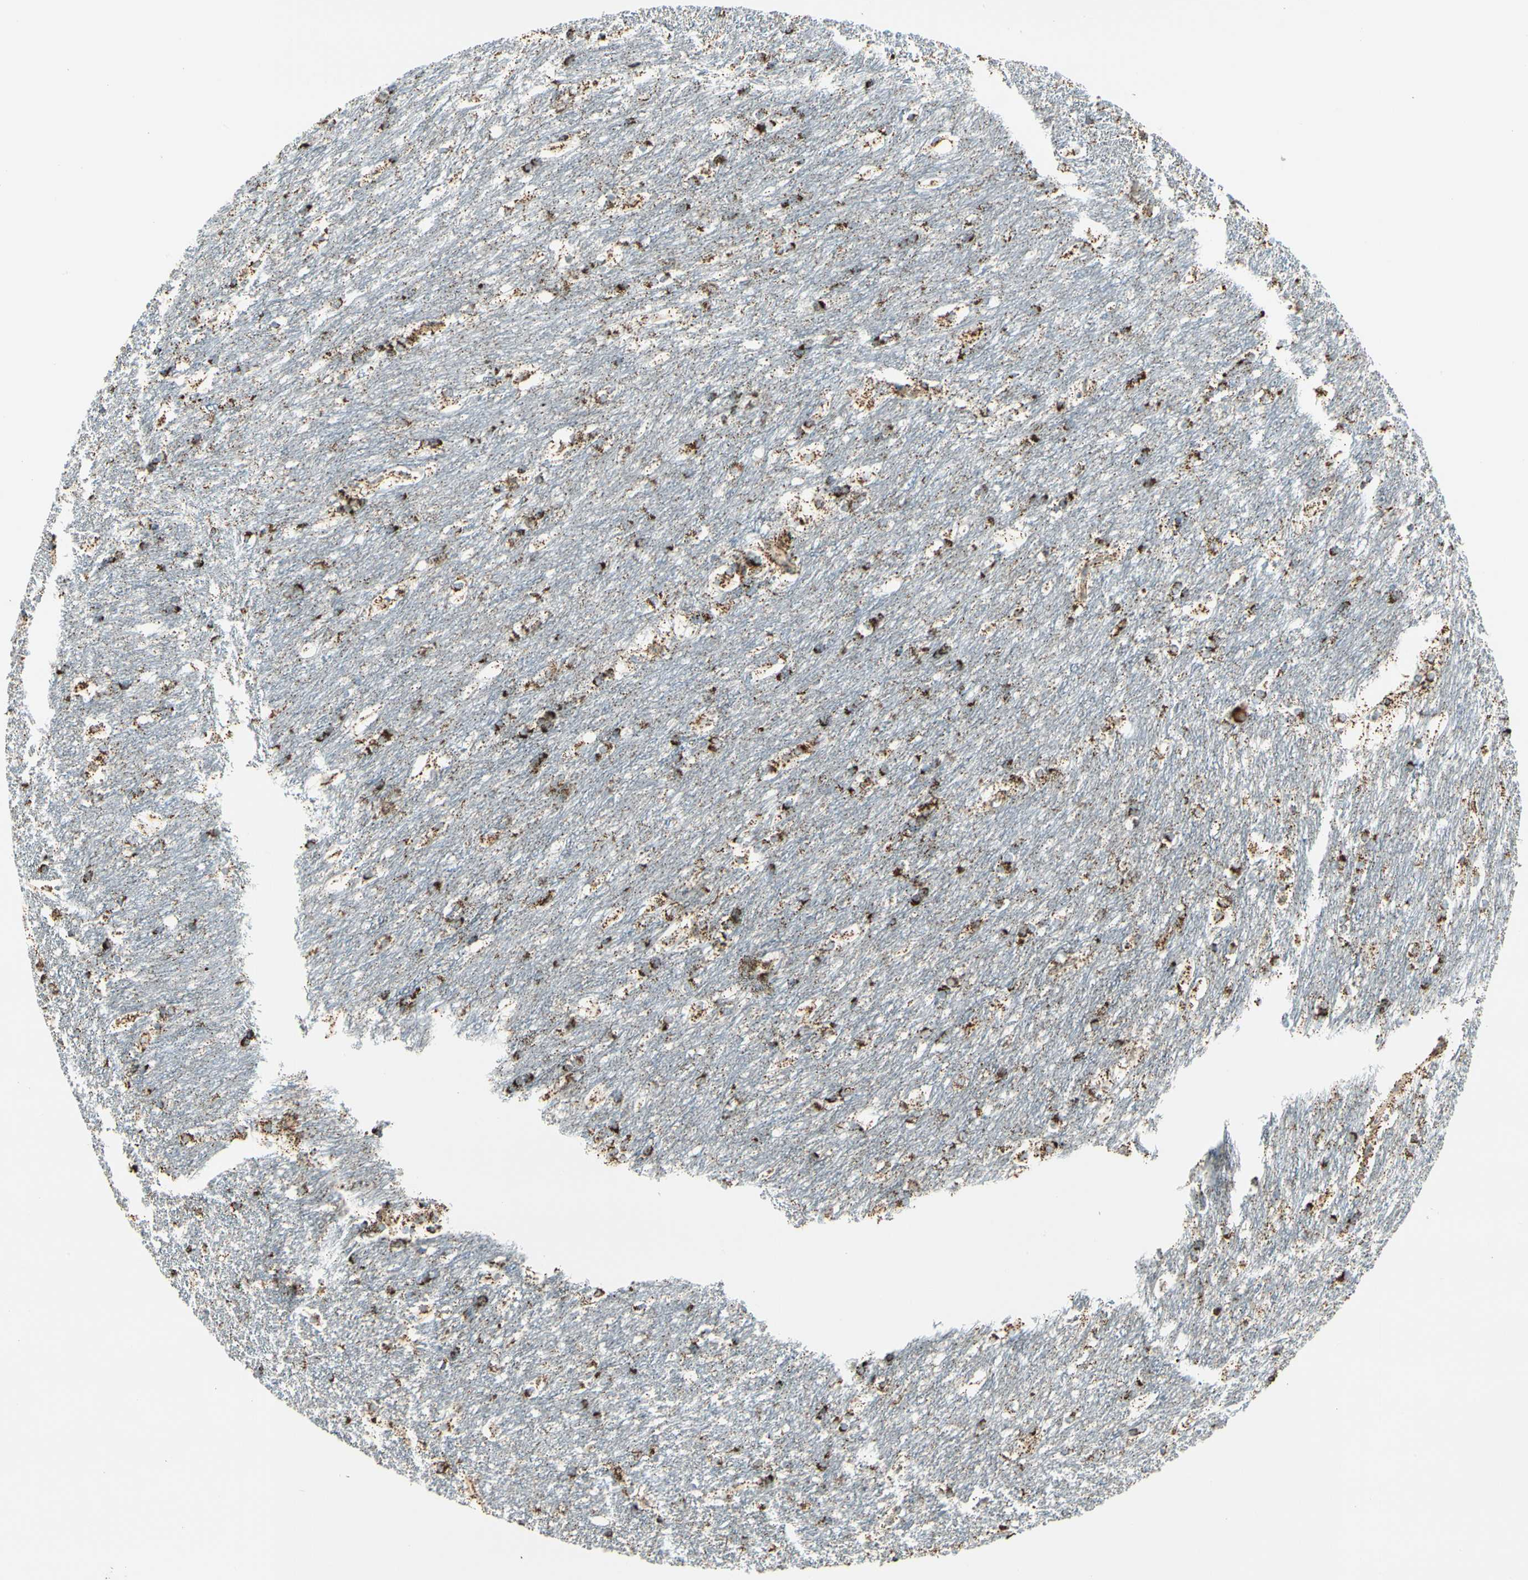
{"staining": {"intensity": "moderate", "quantity": ">75%", "location": "cytoplasmic/membranous"}, "tissue": "caudate", "cell_type": "Glial cells", "image_type": "normal", "snomed": [{"axis": "morphology", "description": "Normal tissue, NOS"}, {"axis": "topography", "description": "Lateral ventricle wall"}], "caption": "Protein expression analysis of normal caudate shows moderate cytoplasmic/membranous positivity in approximately >75% of glial cells. Immunohistochemistry stains the protein of interest in brown and the nuclei are stained blue.", "gene": "ME2", "patient": {"sex": "female", "age": 19}}